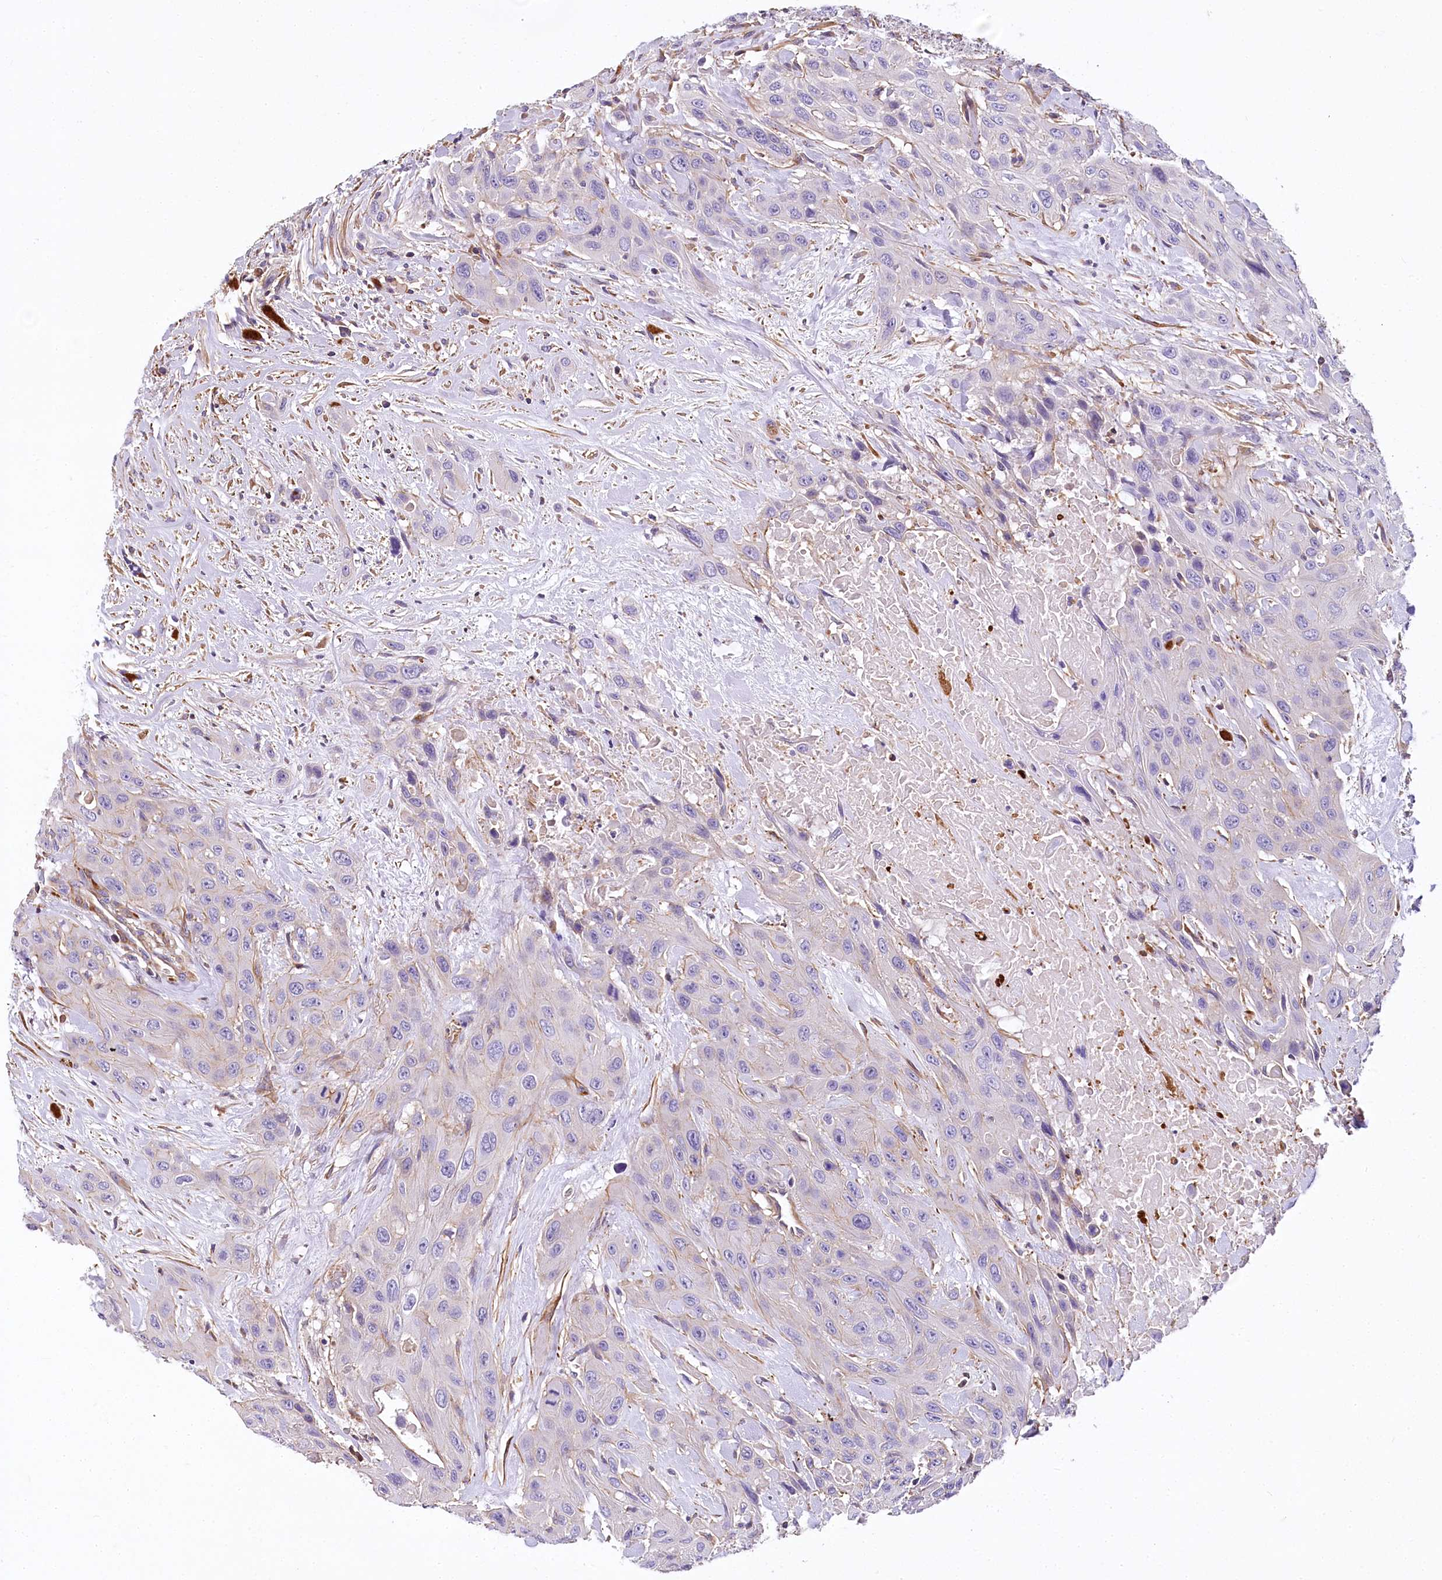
{"staining": {"intensity": "negative", "quantity": "none", "location": "none"}, "tissue": "head and neck cancer", "cell_type": "Tumor cells", "image_type": "cancer", "snomed": [{"axis": "morphology", "description": "Squamous cell carcinoma, NOS"}, {"axis": "topography", "description": "Head-Neck"}], "caption": "Immunohistochemistry histopathology image of human head and neck cancer stained for a protein (brown), which reveals no positivity in tumor cells. The staining is performed using DAB (3,3'-diaminobenzidine) brown chromogen with nuclei counter-stained in using hematoxylin.", "gene": "DPP3", "patient": {"sex": "male", "age": 81}}